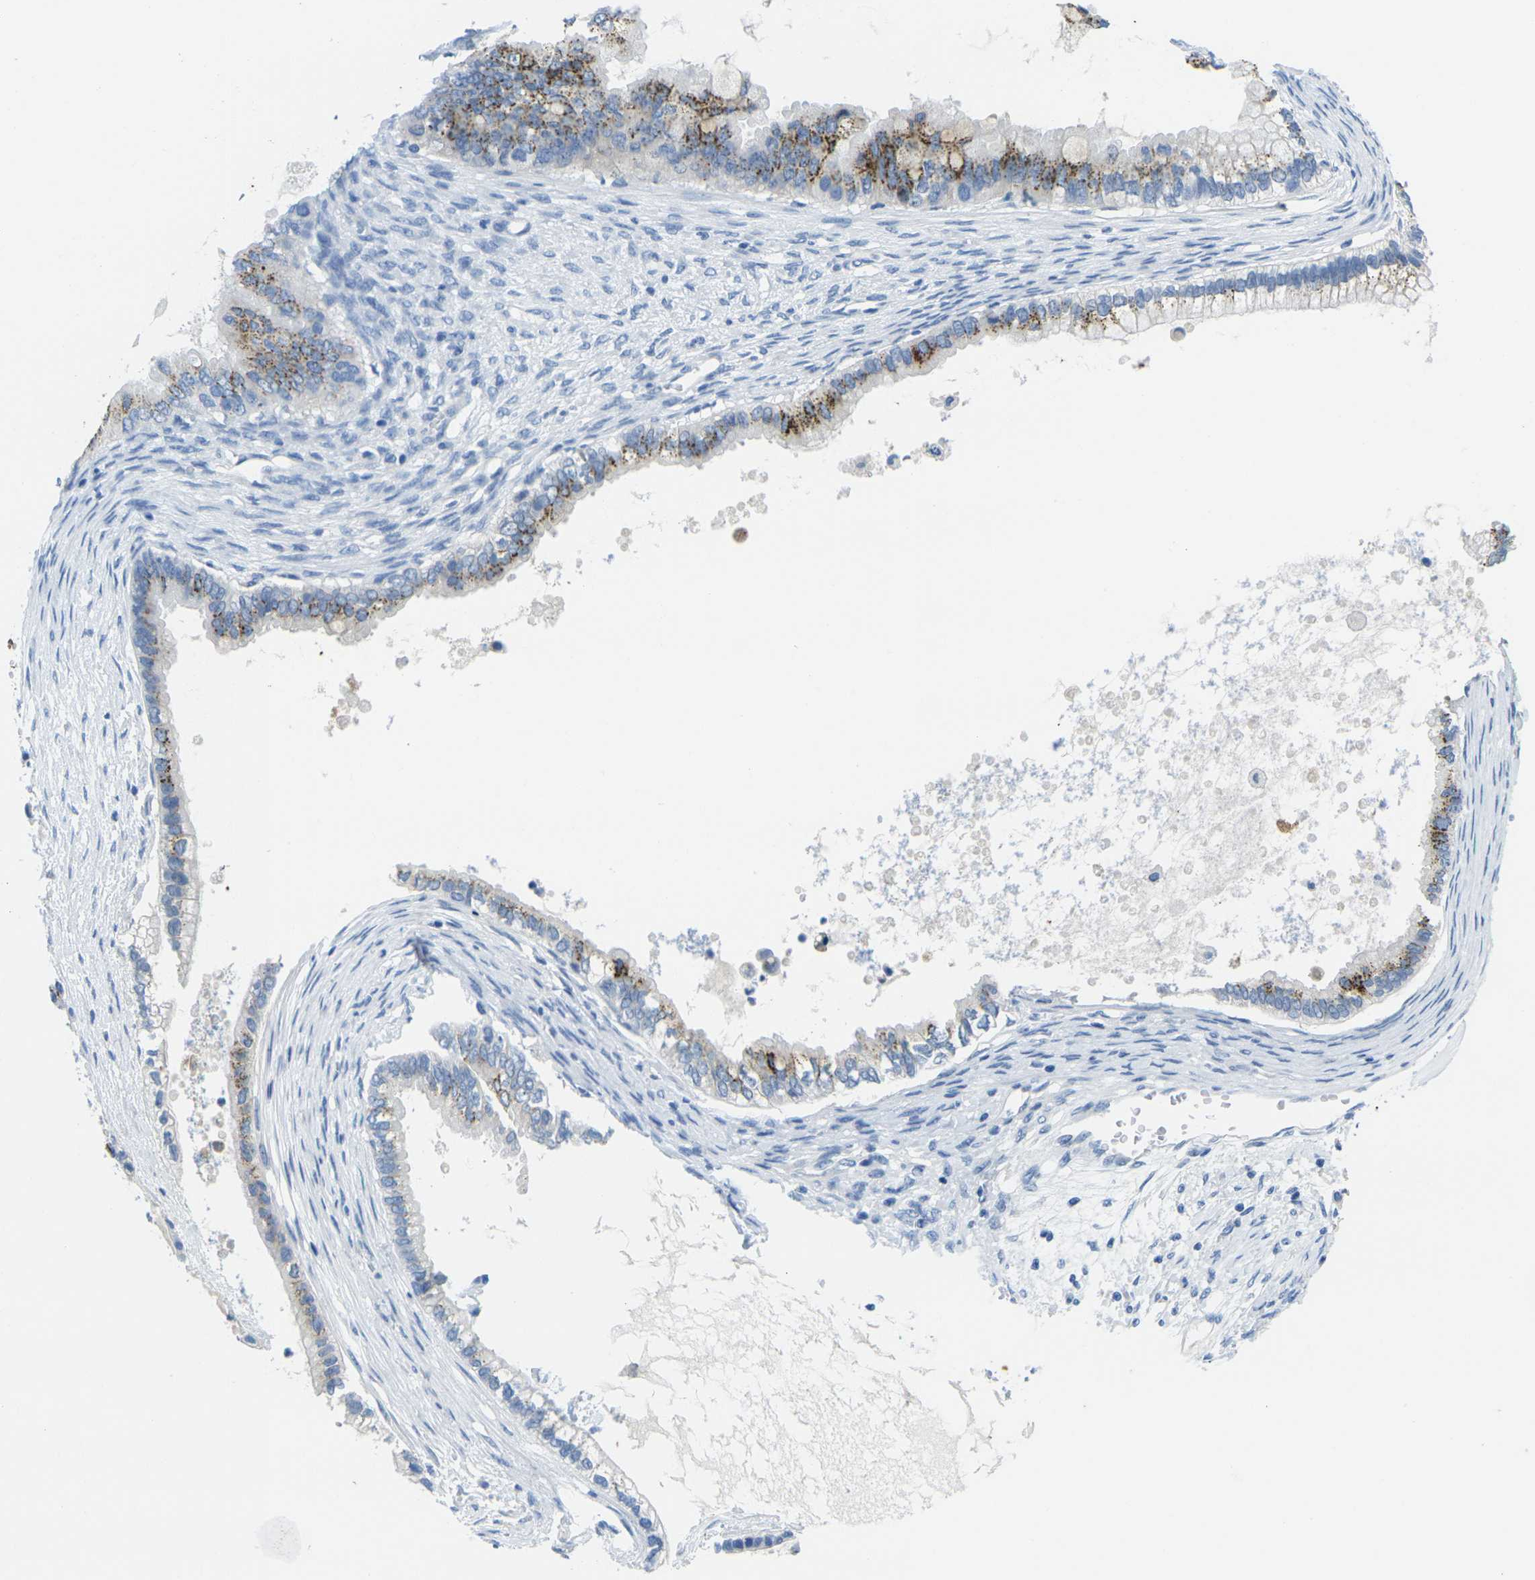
{"staining": {"intensity": "moderate", "quantity": "25%-75%", "location": "cytoplasmic/membranous"}, "tissue": "ovarian cancer", "cell_type": "Tumor cells", "image_type": "cancer", "snomed": [{"axis": "morphology", "description": "Cystadenocarcinoma, mucinous, NOS"}, {"axis": "topography", "description": "Ovary"}], "caption": "Immunohistochemistry (DAB (3,3'-diaminobenzidine)) staining of ovarian cancer (mucinous cystadenocarcinoma) demonstrates moderate cytoplasmic/membranous protein staining in about 25%-75% of tumor cells. The staining was performed using DAB (3,3'-diaminobenzidine), with brown indicating positive protein expression. Nuclei are stained blue with hematoxylin.", "gene": "FAM3D", "patient": {"sex": "female", "age": 80}}